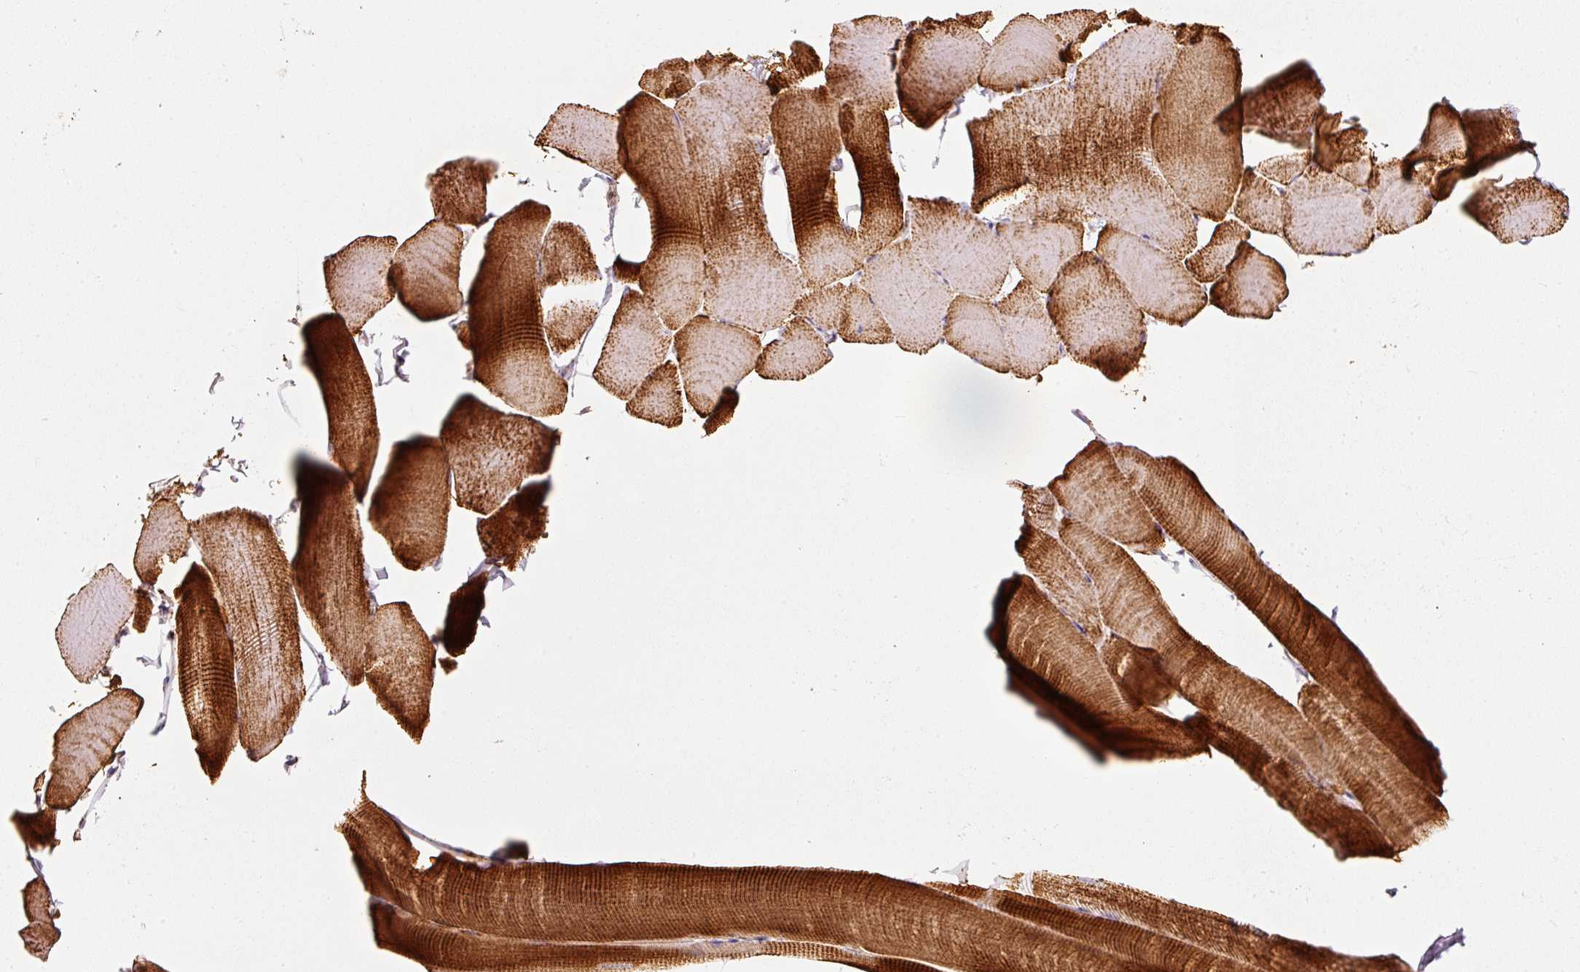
{"staining": {"intensity": "strong", "quantity": ">75%", "location": "cytoplasmic/membranous"}, "tissue": "skeletal muscle", "cell_type": "Myocytes", "image_type": "normal", "snomed": [{"axis": "morphology", "description": "Normal tissue, NOS"}, {"axis": "topography", "description": "Skeletal muscle"}], "caption": "A brown stain highlights strong cytoplasmic/membranous positivity of a protein in myocytes of benign human skeletal muscle.", "gene": "MT", "patient": {"sex": "male", "age": 25}}